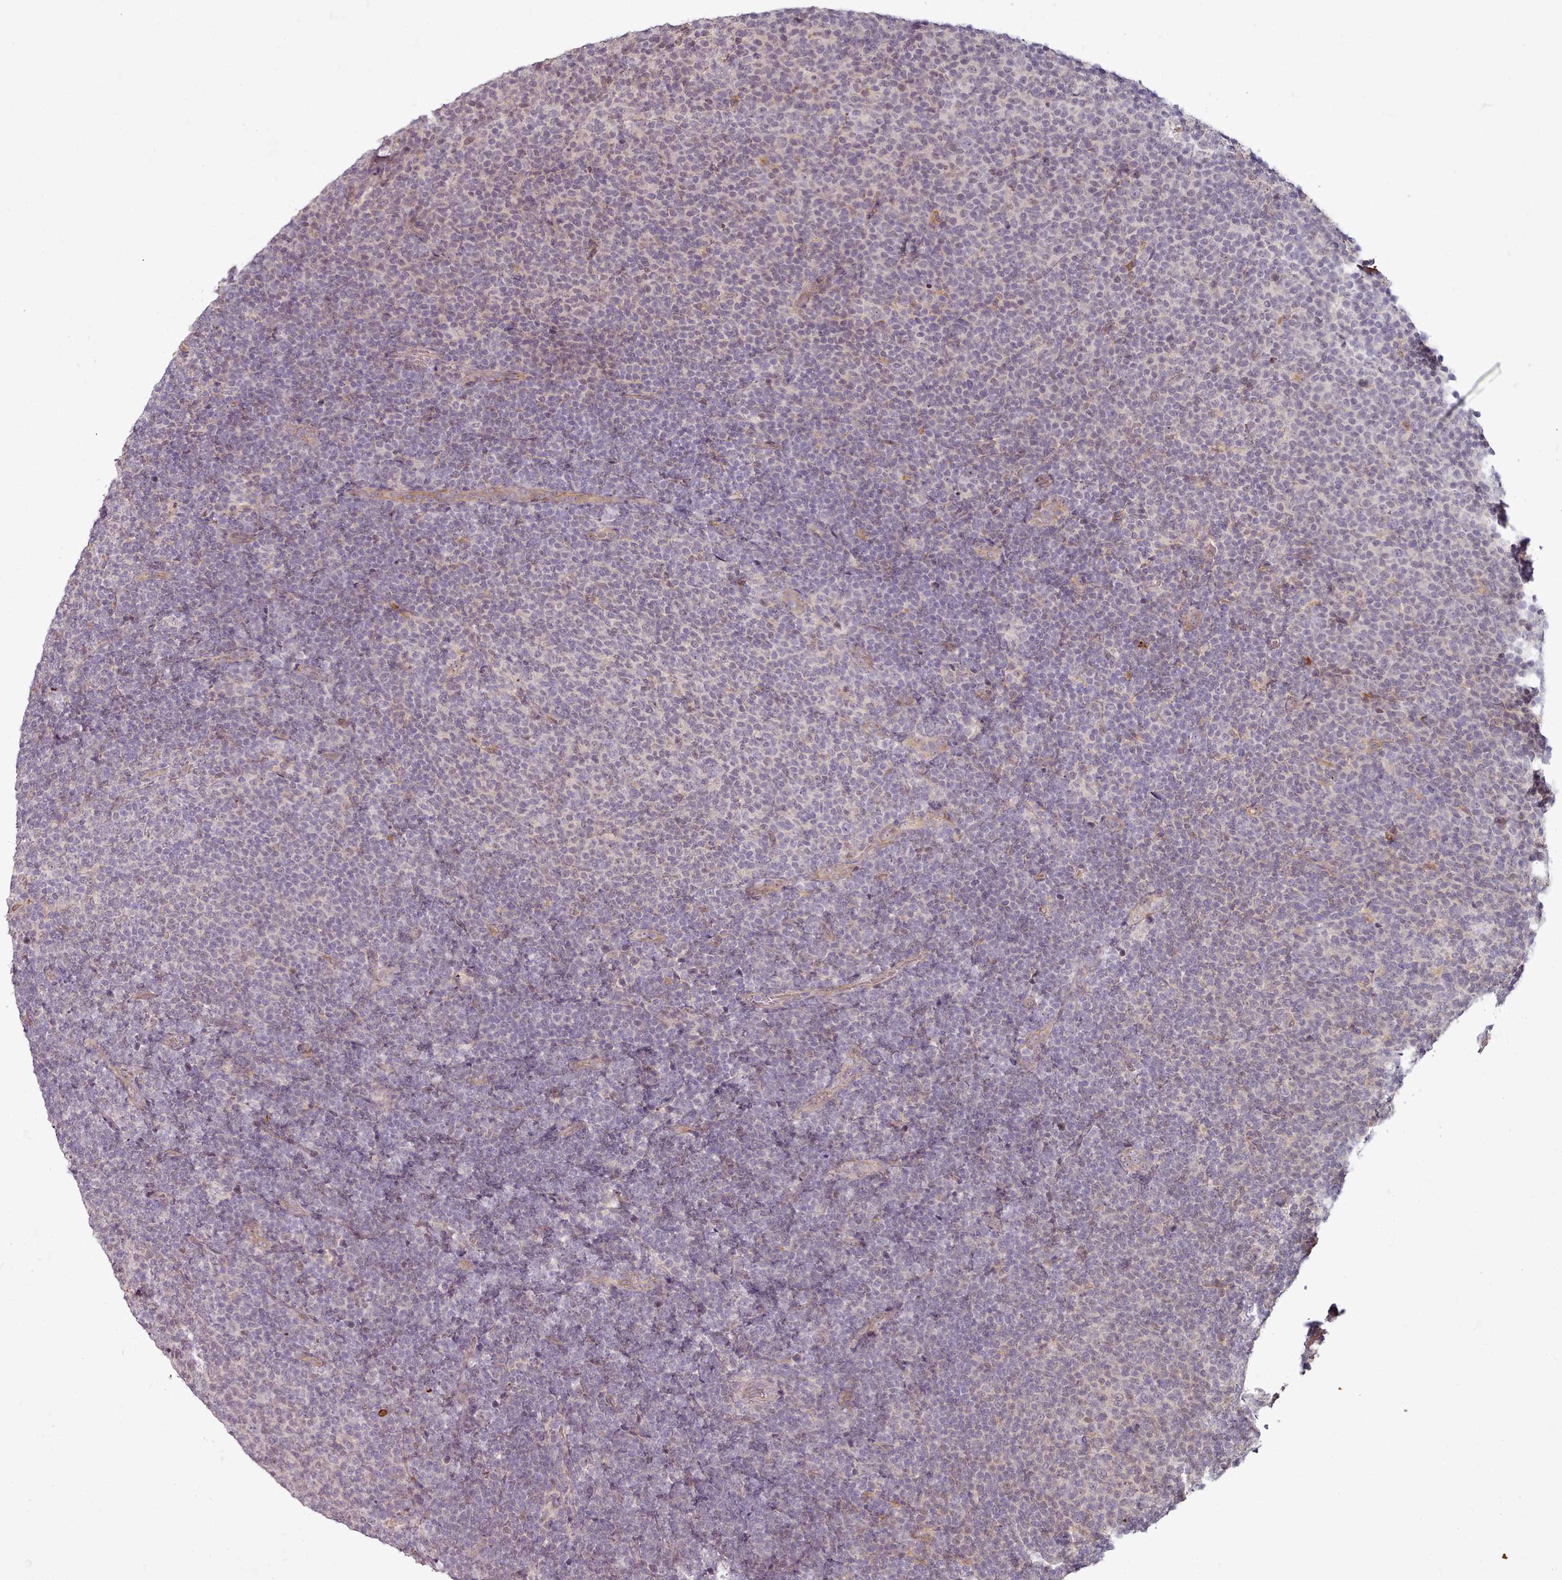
{"staining": {"intensity": "negative", "quantity": "none", "location": "none"}, "tissue": "lymphoma", "cell_type": "Tumor cells", "image_type": "cancer", "snomed": [{"axis": "morphology", "description": "Malignant lymphoma, non-Hodgkin's type, Low grade"}, {"axis": "topography", "description": "Lymph node"}], "caption": "Human lymphoma stained for a protein using immunohistochemistry (IHC) shows no staining in tumor cells.", "gene": "C1QTNF5", "patient": {"sex": "male", "age": 66}}